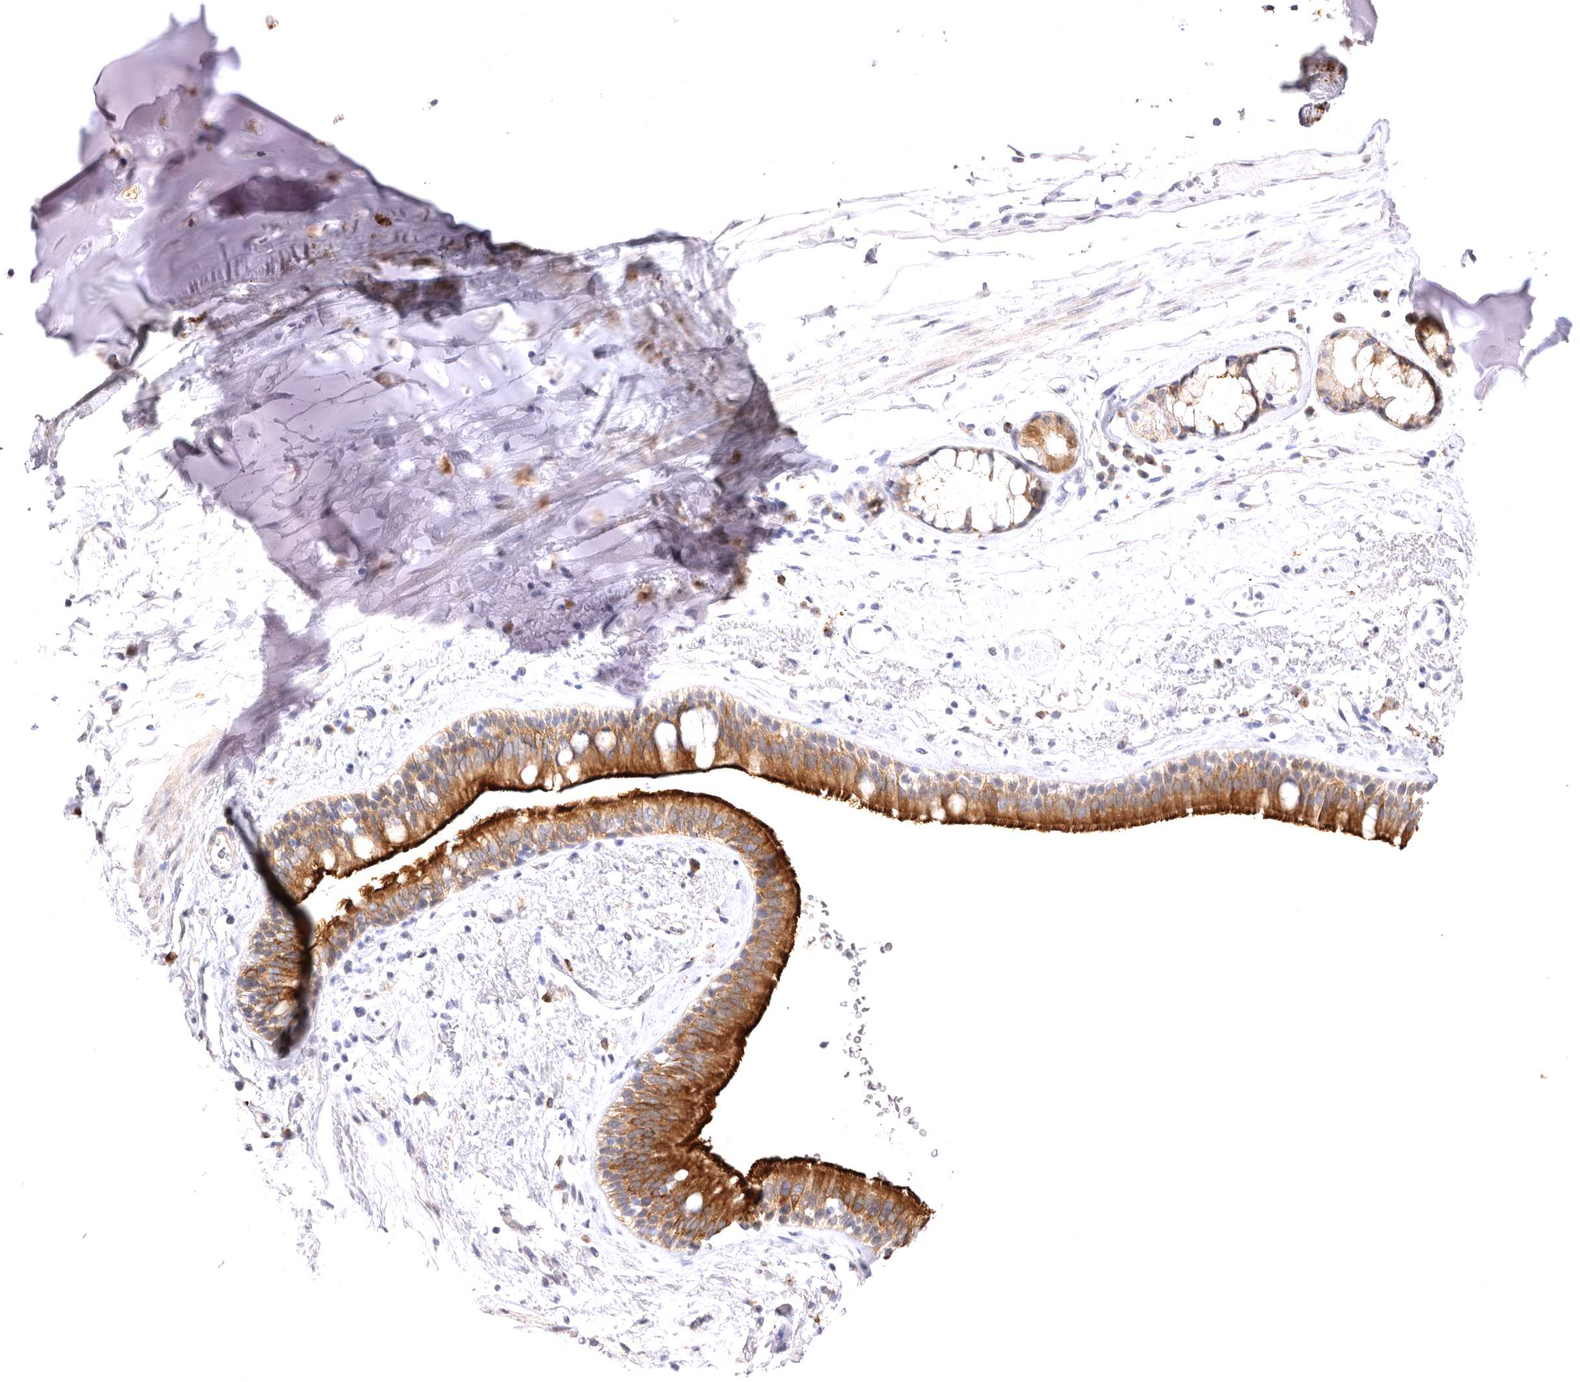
{"staining": {"intensity": "negative", "quantity": "none", "location": "none"}, "tissue": "adipose tissue", "cell_type": "Adipocytes", "image_type": "normal", "snomed": [{"axis": "morphology", "description": "Normal tissue, NOS"}, {"axis": "topography", "description": "Cartilage tissue"}], "caption": "The histopathology image exhibits no staining of adipocytes in benign adipose tissue.", "gene": "VPS45", "patient": {"sex": "female", "age": 63}}